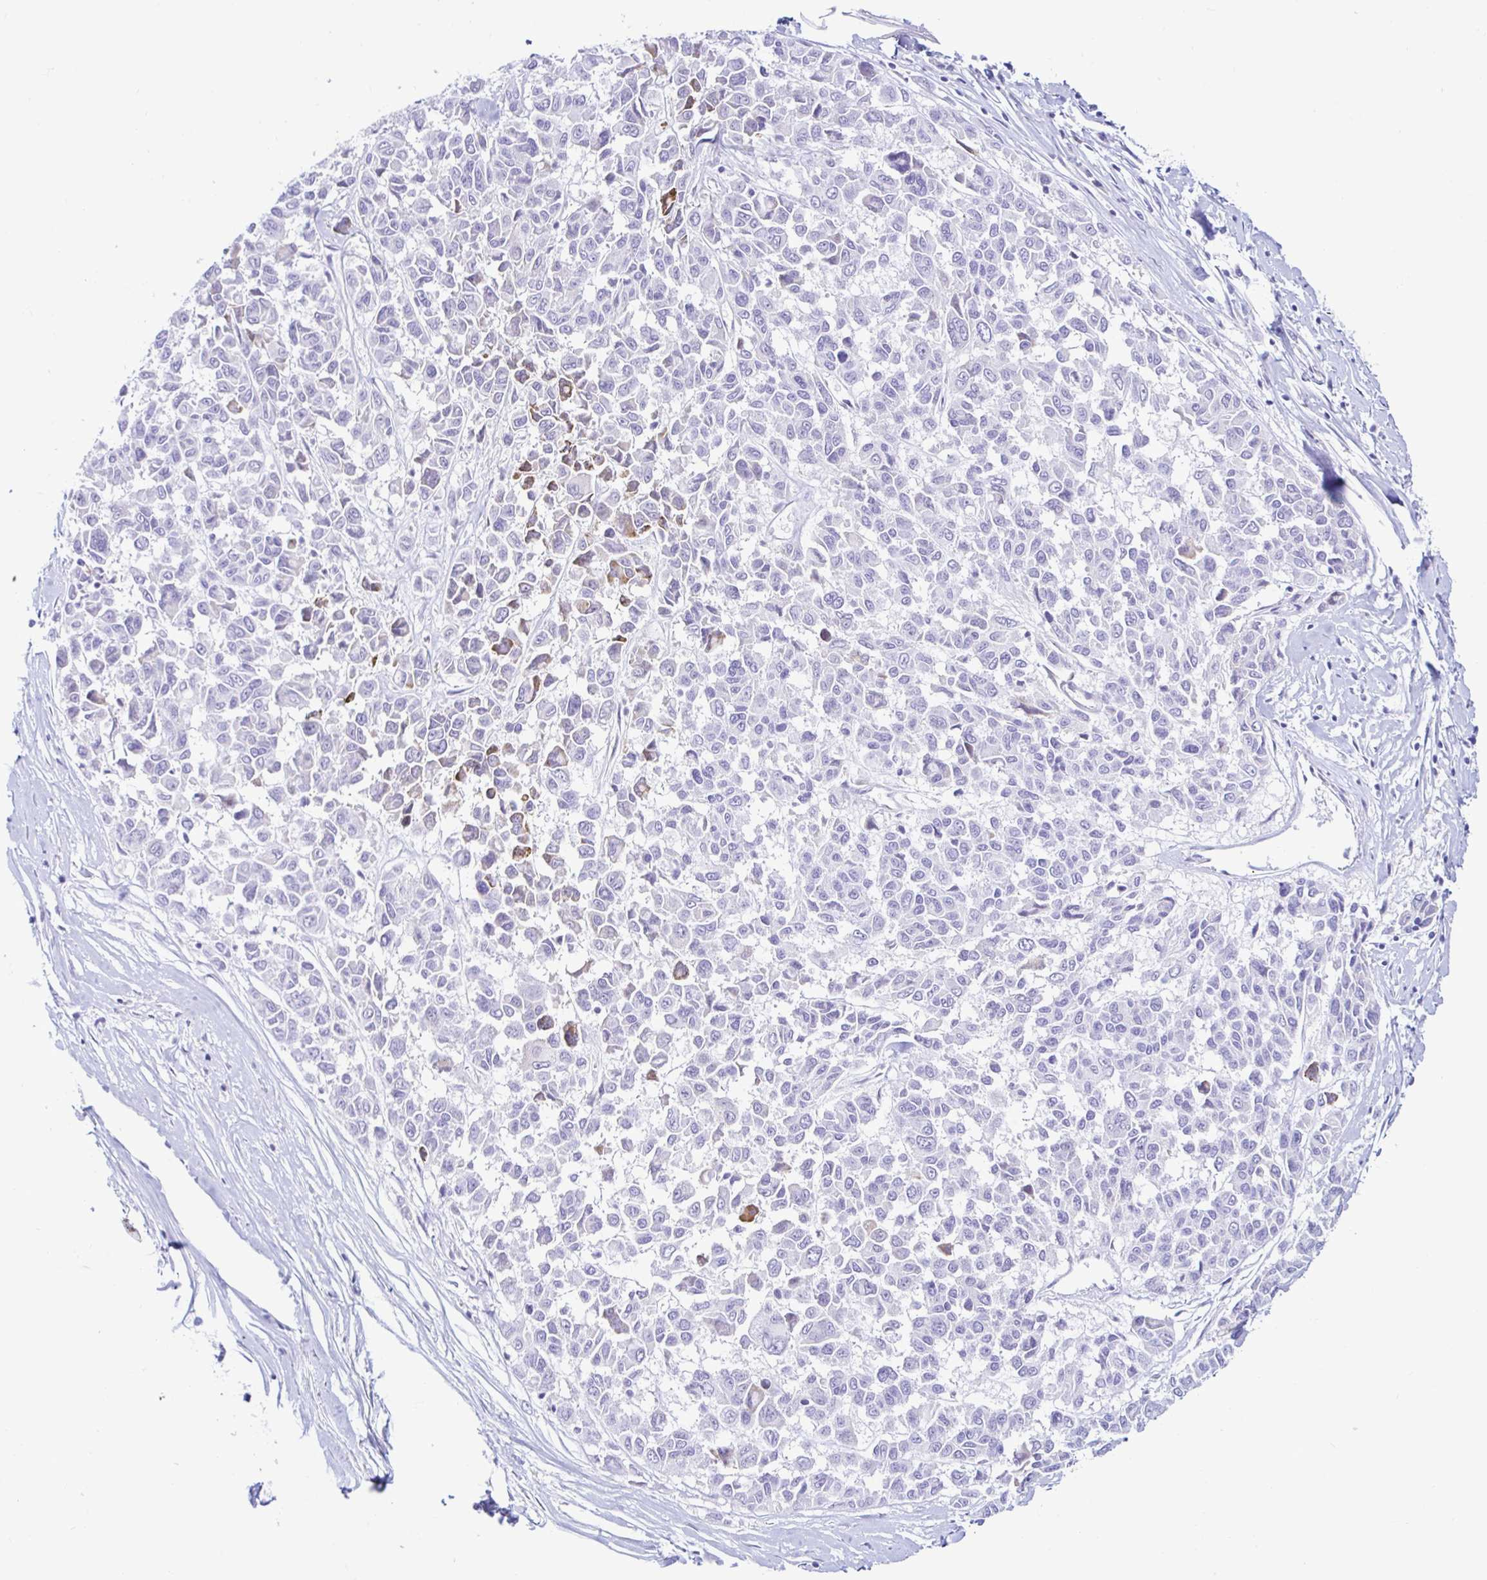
{"staining": {"intensity": "moderate", "quantity": "<25%", "location": "cytoplasmic/membranous"}, "tissue": "melanoma", "cell_type": "Tumor cells", "image_type": "cancer", "snomed": [{"axis": "morphology", "description": "Malignant melanoma, NOS"}, {"axis": "topography", "description": "Skin"}], "caption": "Immunohistochemistry (IHC) micrograph of neoplastic tissue: human melanoma stained using IHC reveals low levels of moderate protein expression localized specifically in the cytoplasmic/membranous of tumor cells, appearing as a cytoplasmic/membranous brown color.", "gene": "BEST1", "patient": {"sex": "female", "age": 66}}